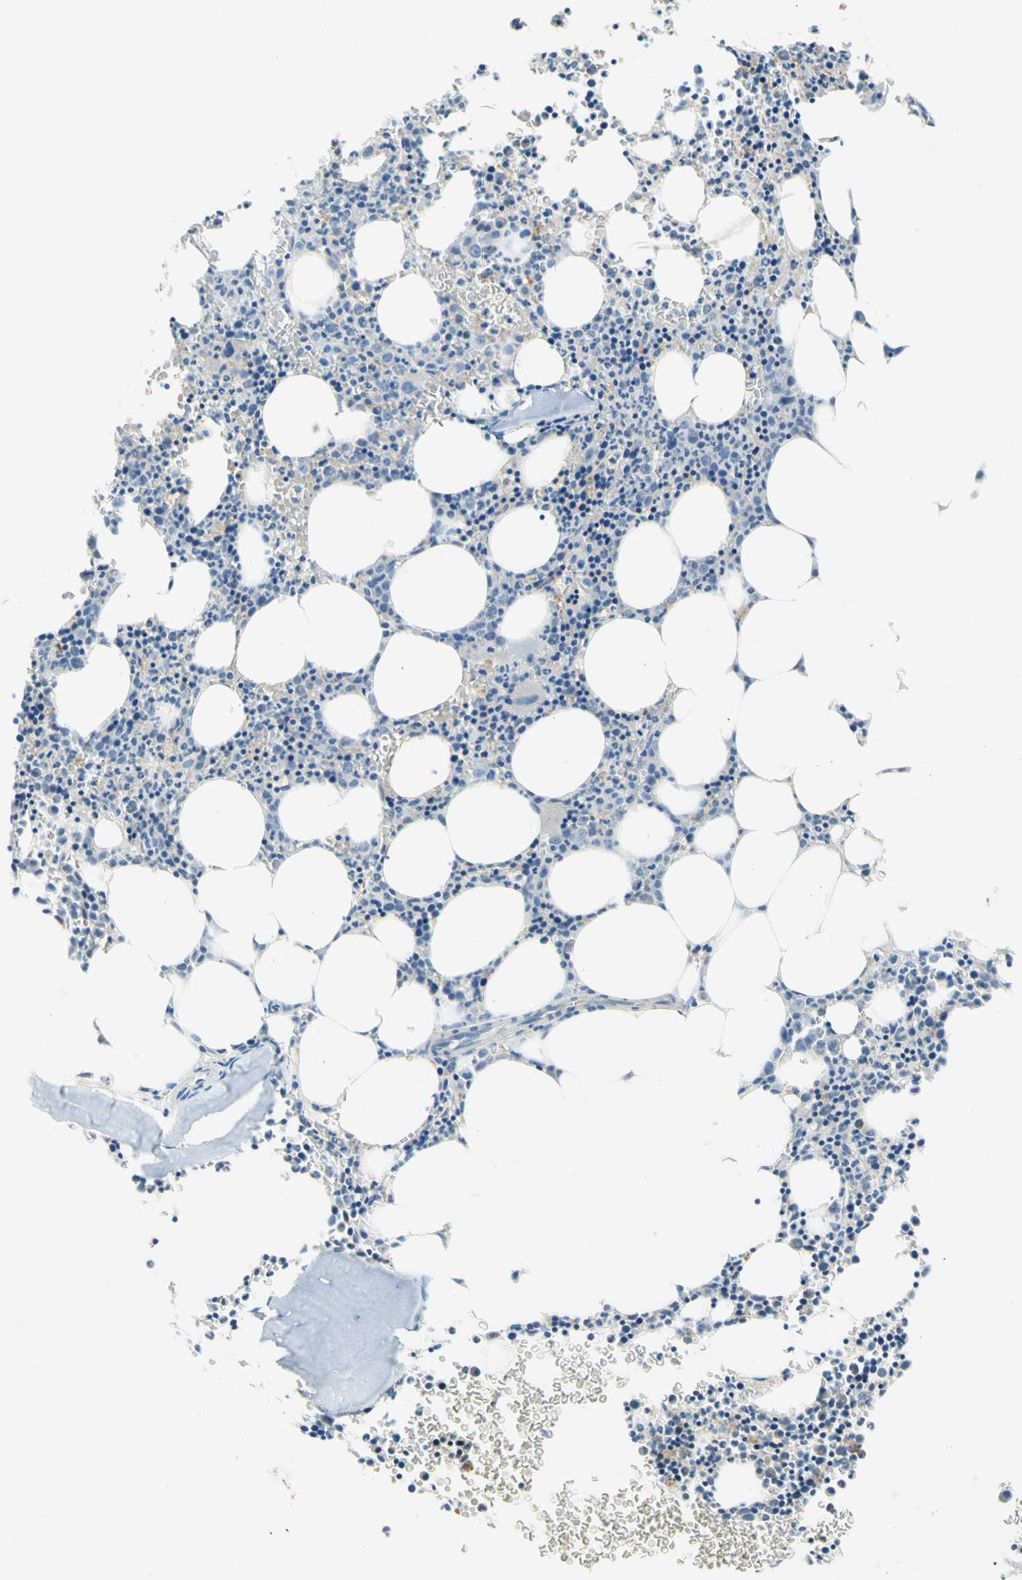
{"staining": {"intensity": "moderate", "quantity": "25%-75%", "location": "cytoplasmic/membranous"}, "tissue": "bone marrow", "cell_type": "Hematopoietic cells", "image_type": "normal", "snomed": [{"axis": "morphology", "description": "Normal tissue, NOS"}, {"axis": "morphology", "description": "Inflammation, NOS"}, {"axis": "topography", "description": "Bone marrow"}], "caption": "A high-resolution photomicrograph shows immunohistochemistry (IHC) staining of unremarkable bone marrow, which displays moderate cytoplasmic/membranous staining in approximately 25%-75% of hematopoietic cells. (IHC, brightfield microscopy, high magnification).", "gene": "F3", "patient": {"sex": "female", "age": 61}}